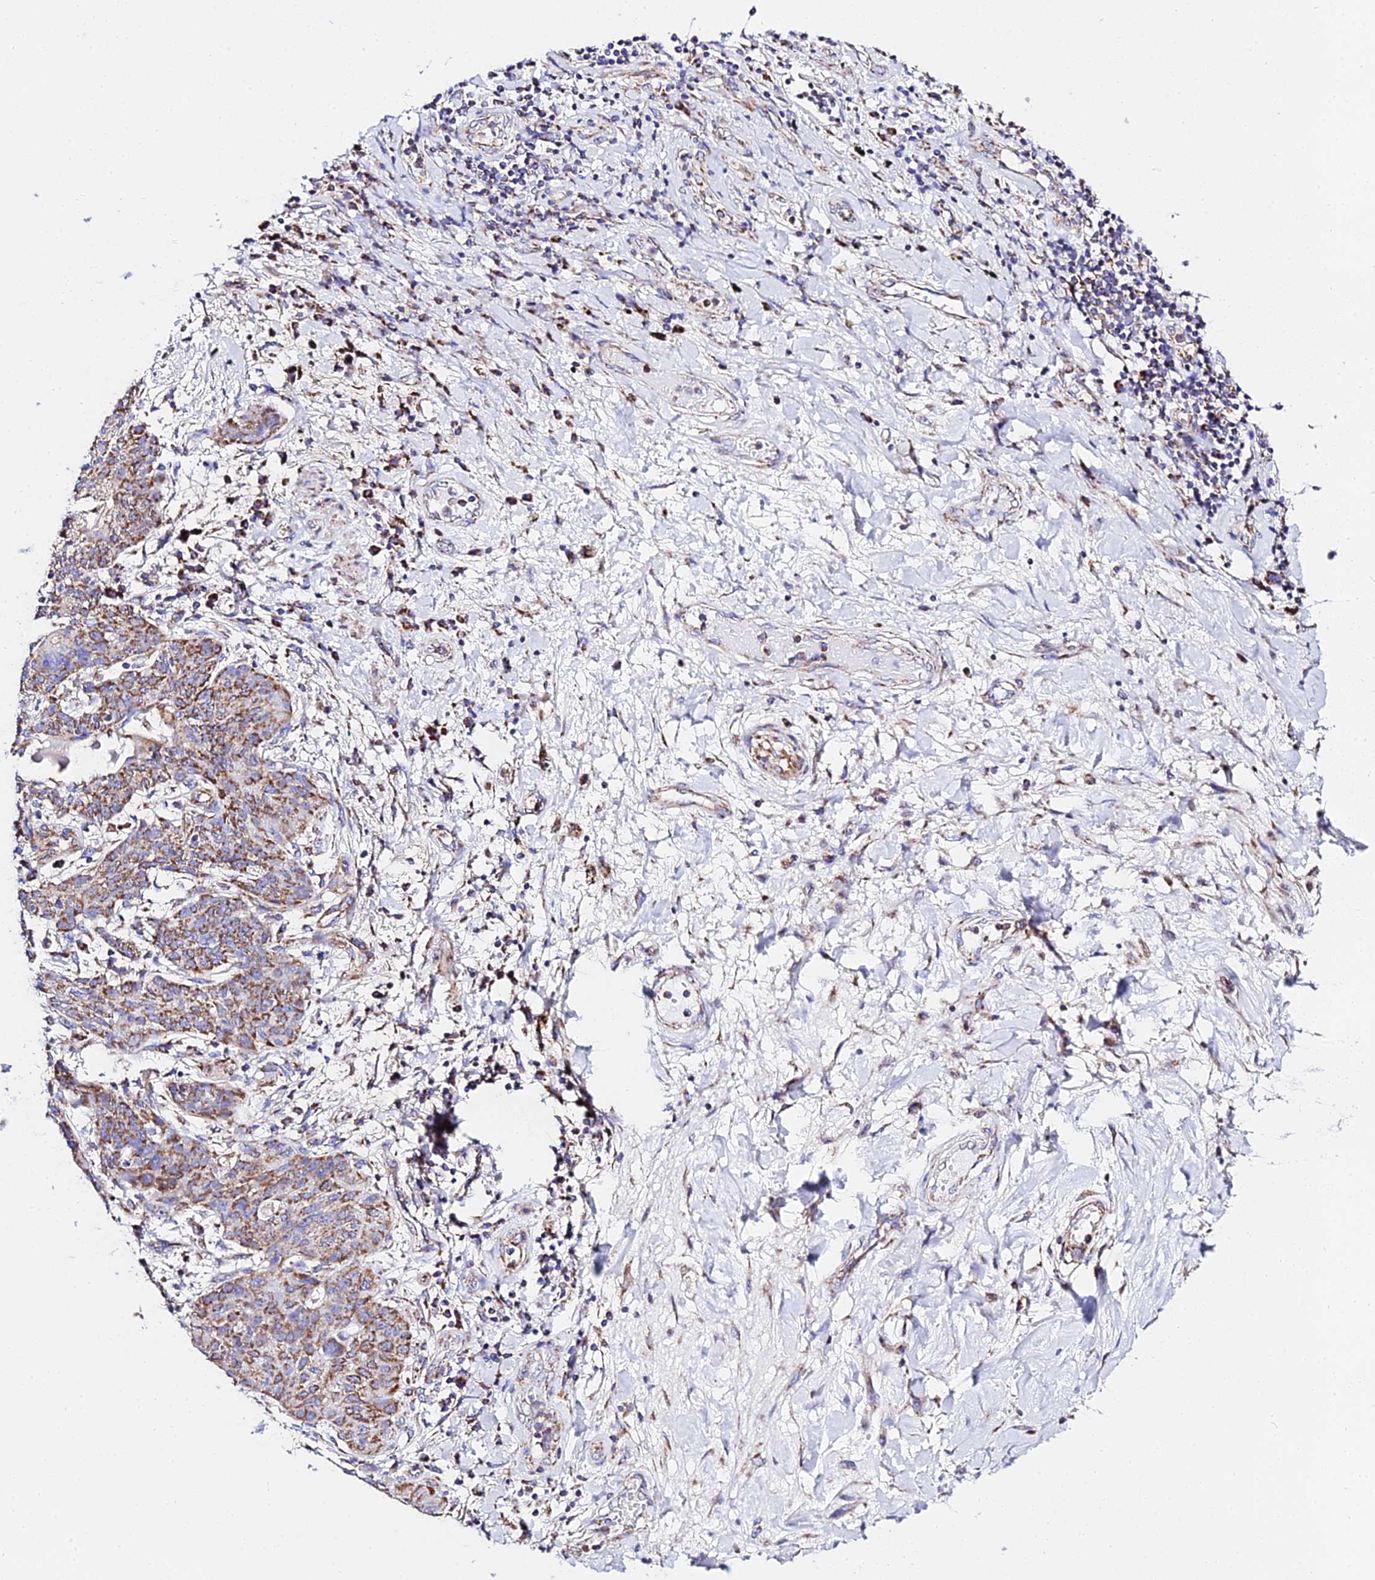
{"staining": {"intensity": "moderate", "quantity": ">75%", "location": "cytoplasmic/membranous"}, "tissue": "lung cancer", "cell_type": "Tumor cells", "image_type": "cancer", "snomed": [{"axis": "morphology", "description": "Squamous cell carcinoma, NOS"}, {"axis": "topography", "description": "Lung"}], "caption": "Lung cancer (squamous cell carcinoma) stained for a protein demonstrates moderate cytoplasmic/membranous positivity in tumor cells. (Stains: DAB in brown, nuclei in blue, Microscopy: brightfield microscopy at high magnification).", "gene": "ZNF573", "patient": {"sex": "female", "age": 70}}